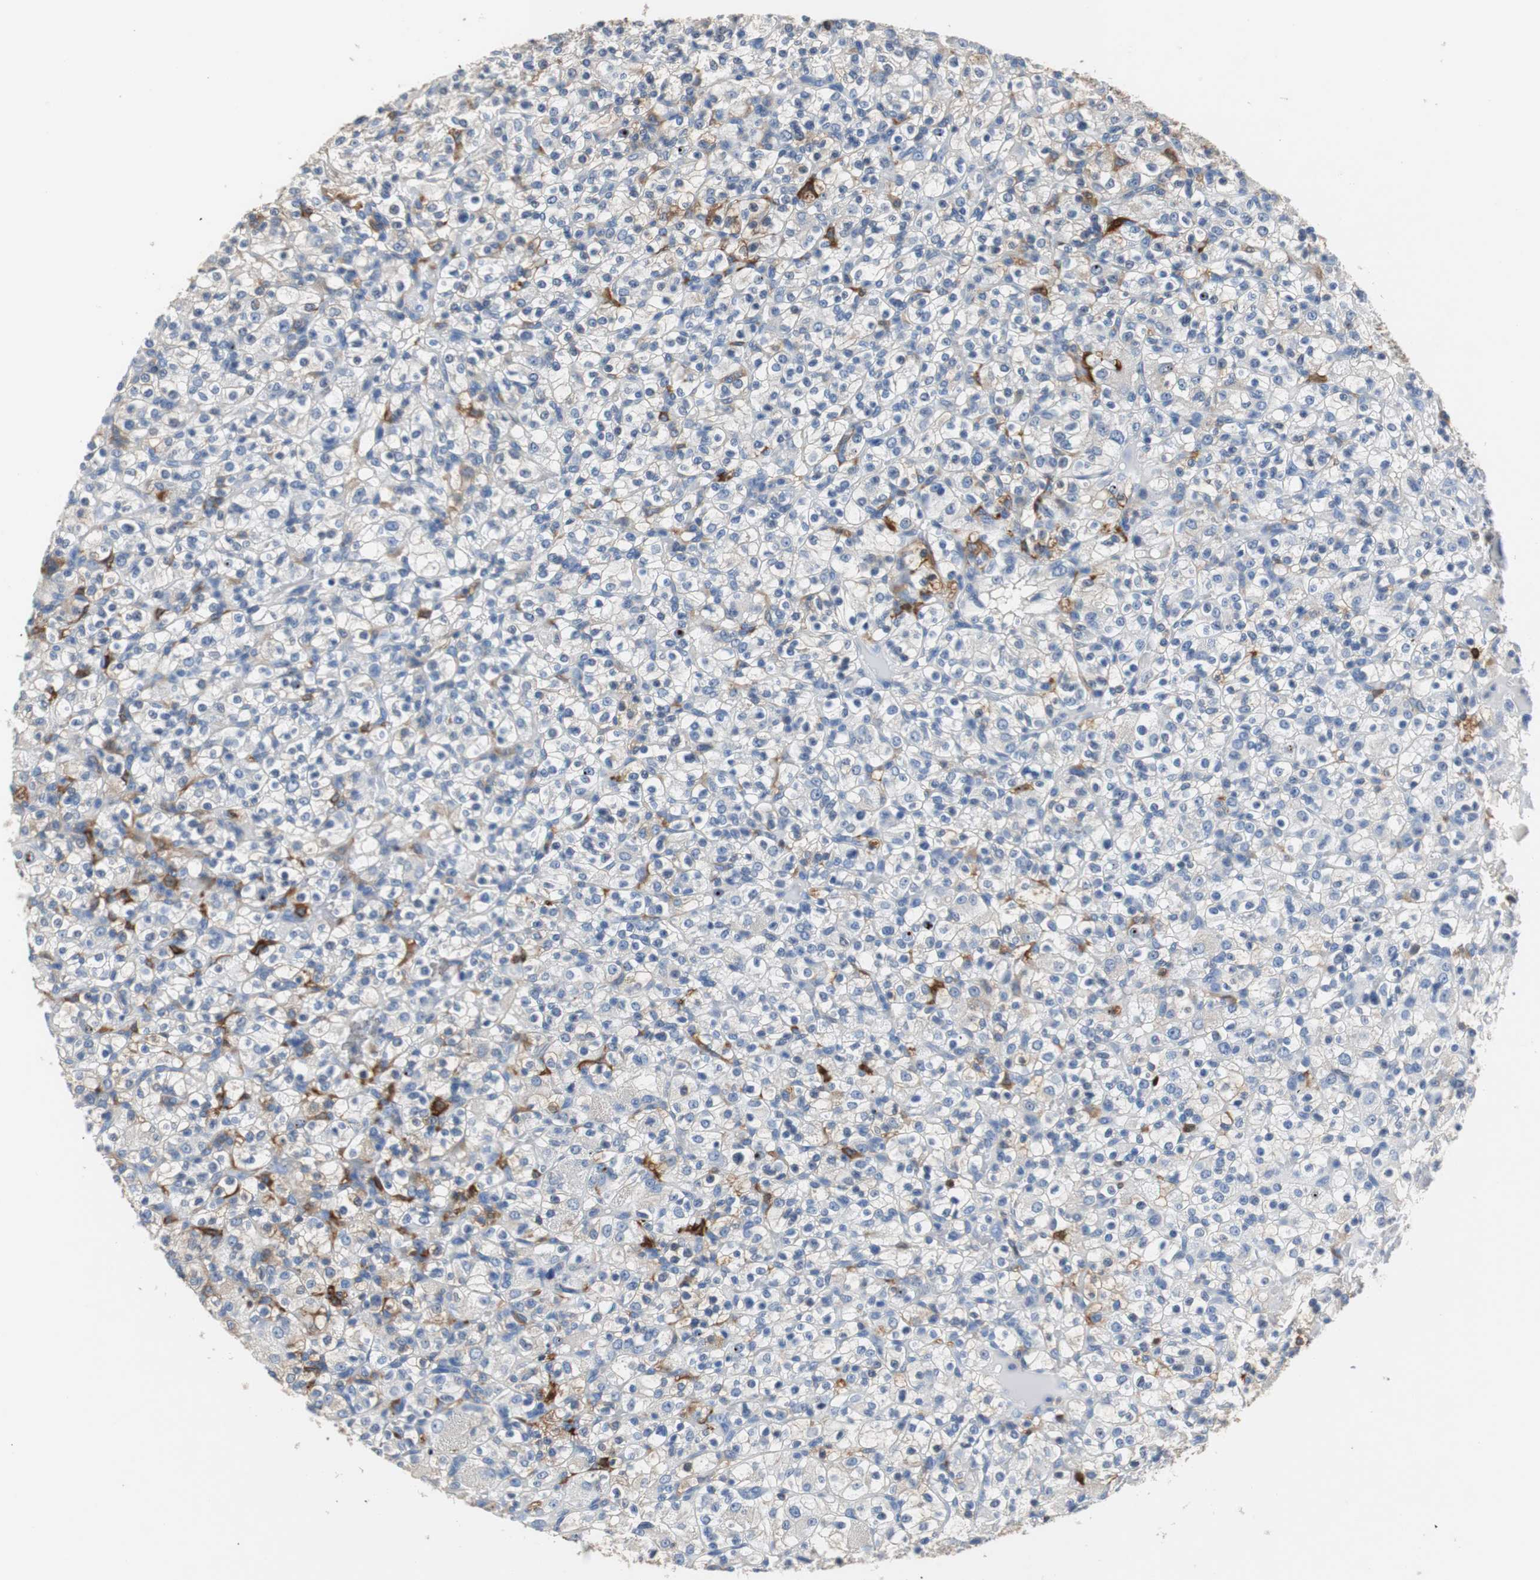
{"staining": {"intensity": "negative", "quantity": "none", "location": "none"}, "tissue": "renal cancer", "cell_type": "Tumor cells", "image_type": "cancer", "snomed": [{"axis": "morphology", "description": "Normal tissue, NOS"}, {"axis": "morphology", "description": "Adenocarcinoma, NOS"}, {"axis": "topography", "description": "Kidney"}], "caption": "Photomicrograph shows no significant protein positivity in tumor cells of adenocarcinoma (renal).", "gene": "PI15", "patient": {"sex": "female", "age": 72}}